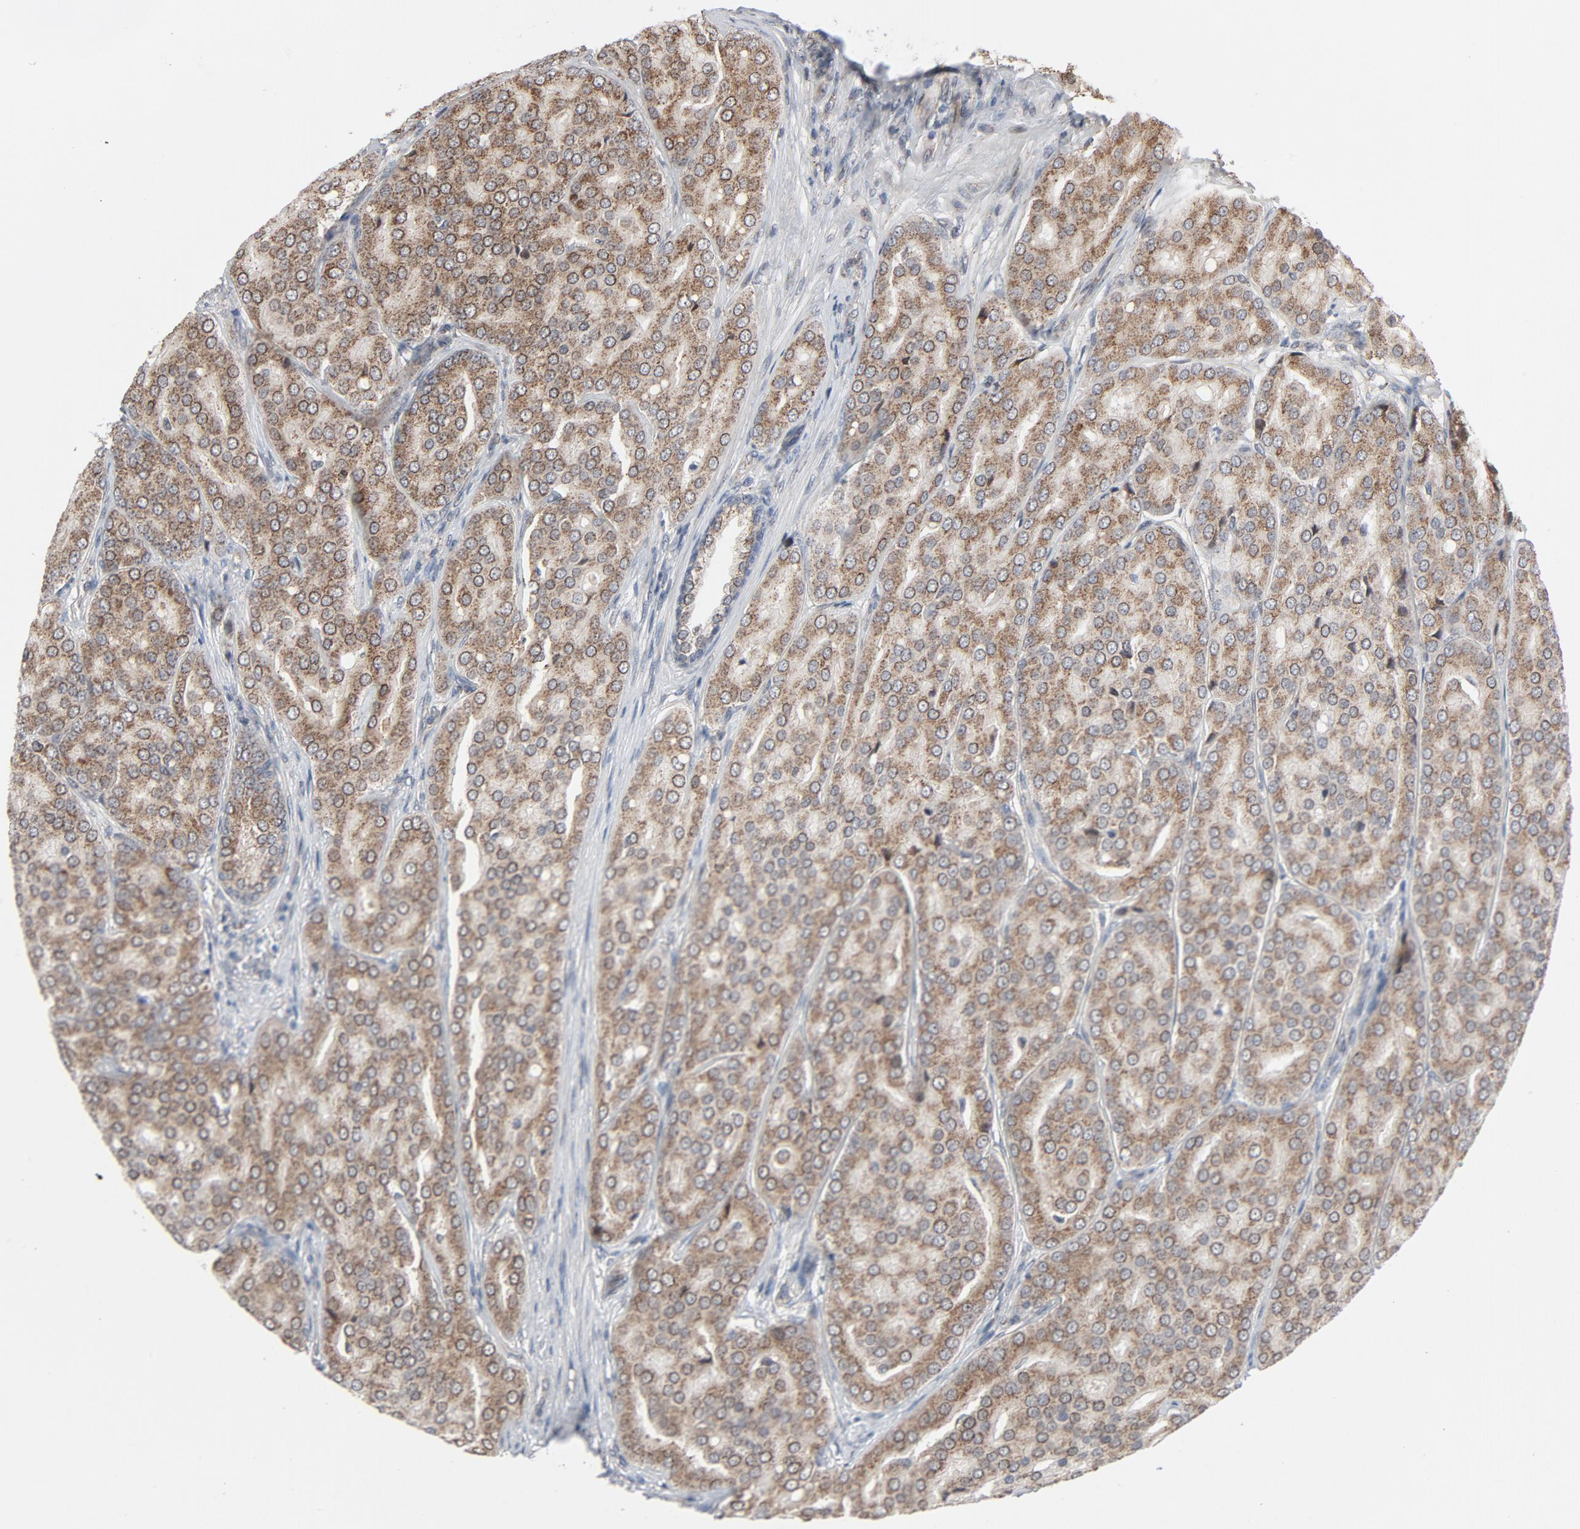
{"staining": {"intensity": "weak", "quantity": ">75%", "location": "cytoplasmic/membranous"}, "tissue": "prostate cancer", "cell_type": "Tumor cells", "image_type": "cancer", "snomed": [{"axis": "morphology", "description": "Adenocarcinoma, High grade"}, {"axis": "topography", "description": "Prostate"}], "caption": "Approximately >75% of tumor cells in human prostate adenocarcinoma (high-grade) exhibit weak cytoplasmic/membranous protein positivity as visualized by brown immunohistochemical staining.", "gene": "RPL12", "patient": {"sex": "male", "age": 64}}